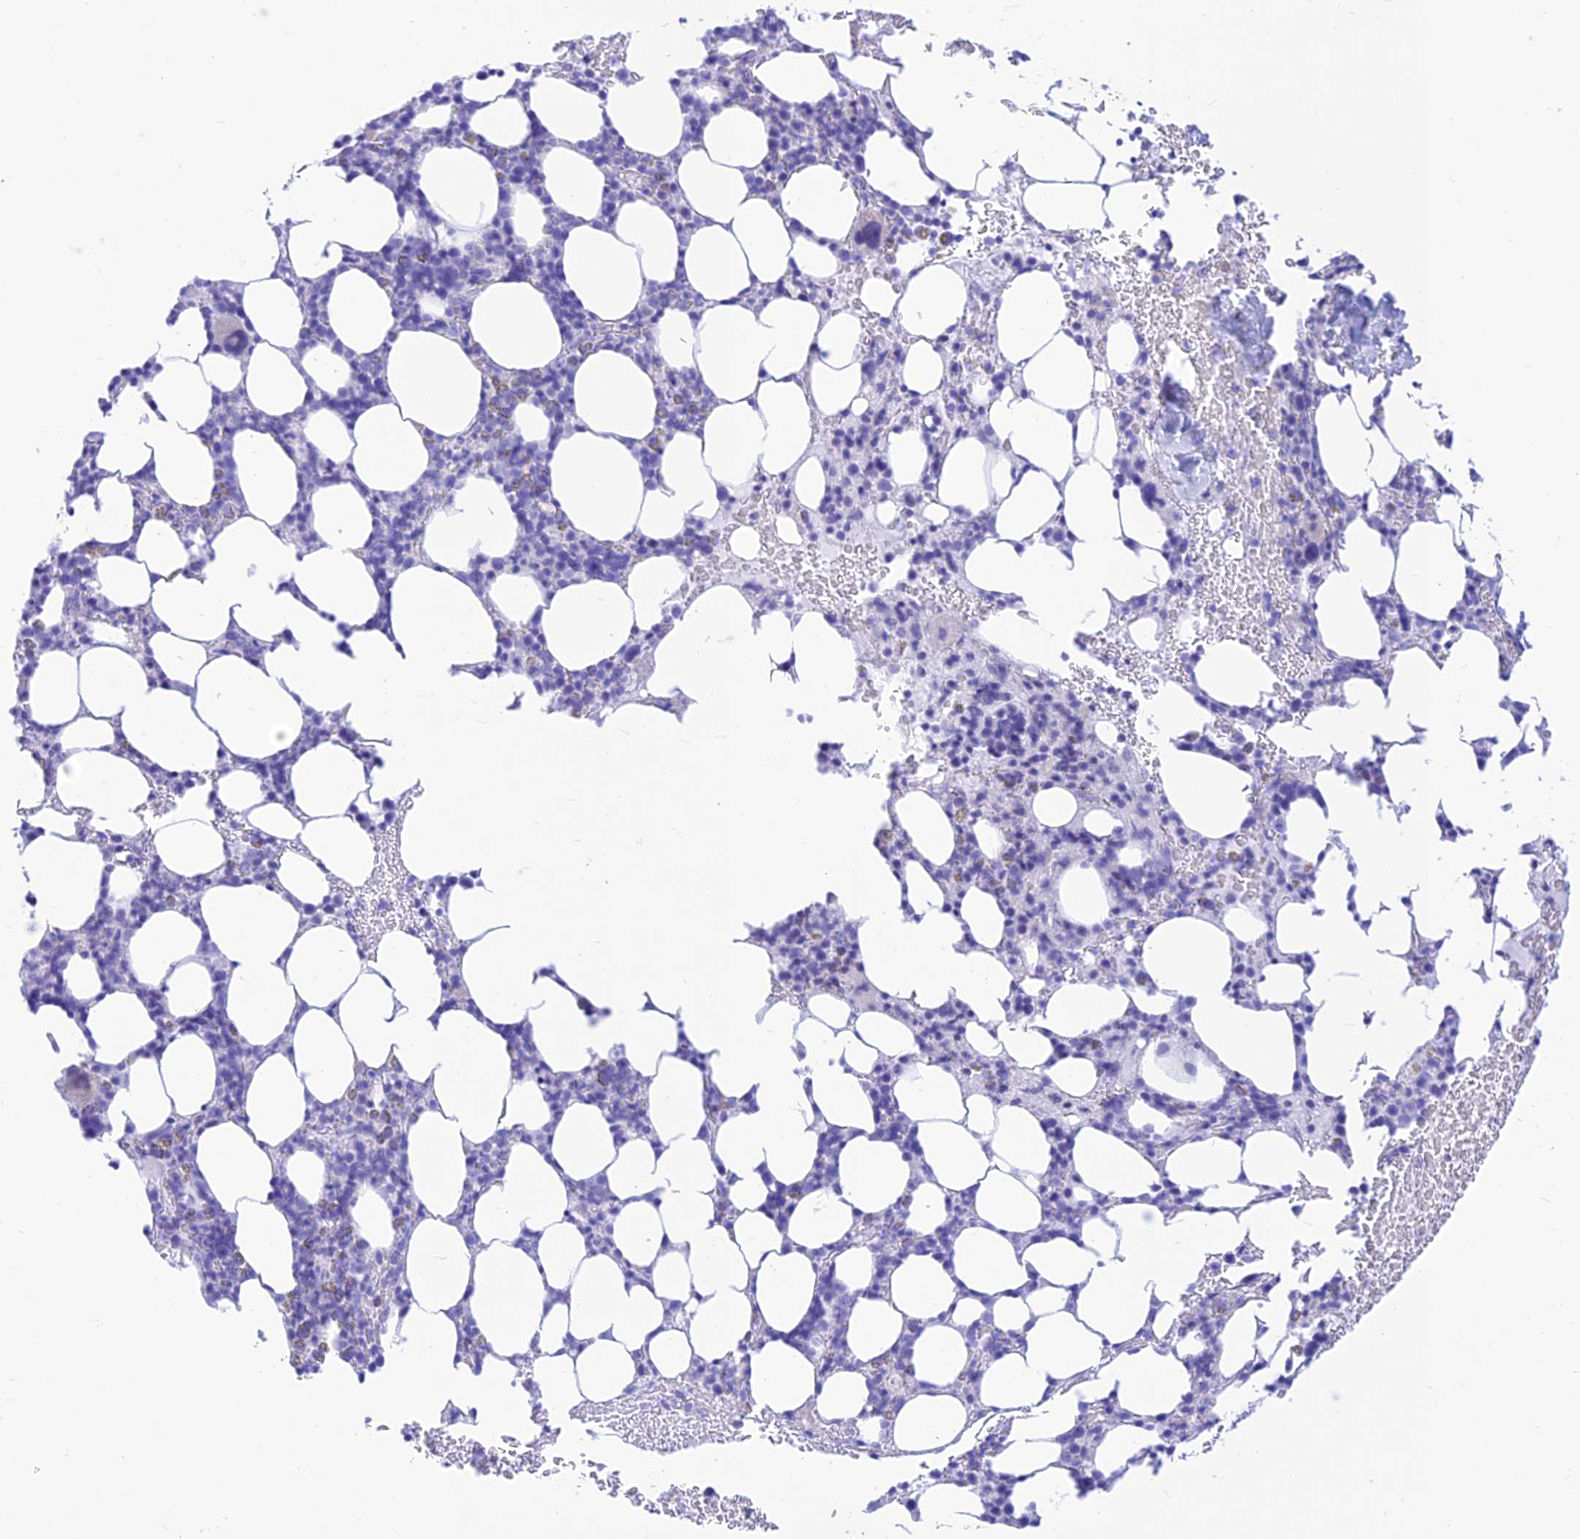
{"staining": {"intensity": "negative", "quantity": "none", "location": "none"}, "tissue": "bone marrow", "cell_type": "Hematopoietic cells", "image_type": "normal", "snomed": [{"axis": "morphology", "description": "Normal tissue, NOS"}, {"axis": "topography", "description": "Bone marrow"}], "caption": "A histopathology image of bone marrow stained for a protein displays no brown staining in hematopoietic cells. (Stains: DAB IHC with hematoxylin counter stain, Microscopy: brightfield microscopy at high magnification).", "gene": "PRNP", "patient": {"sex": "male", "age": 78}}